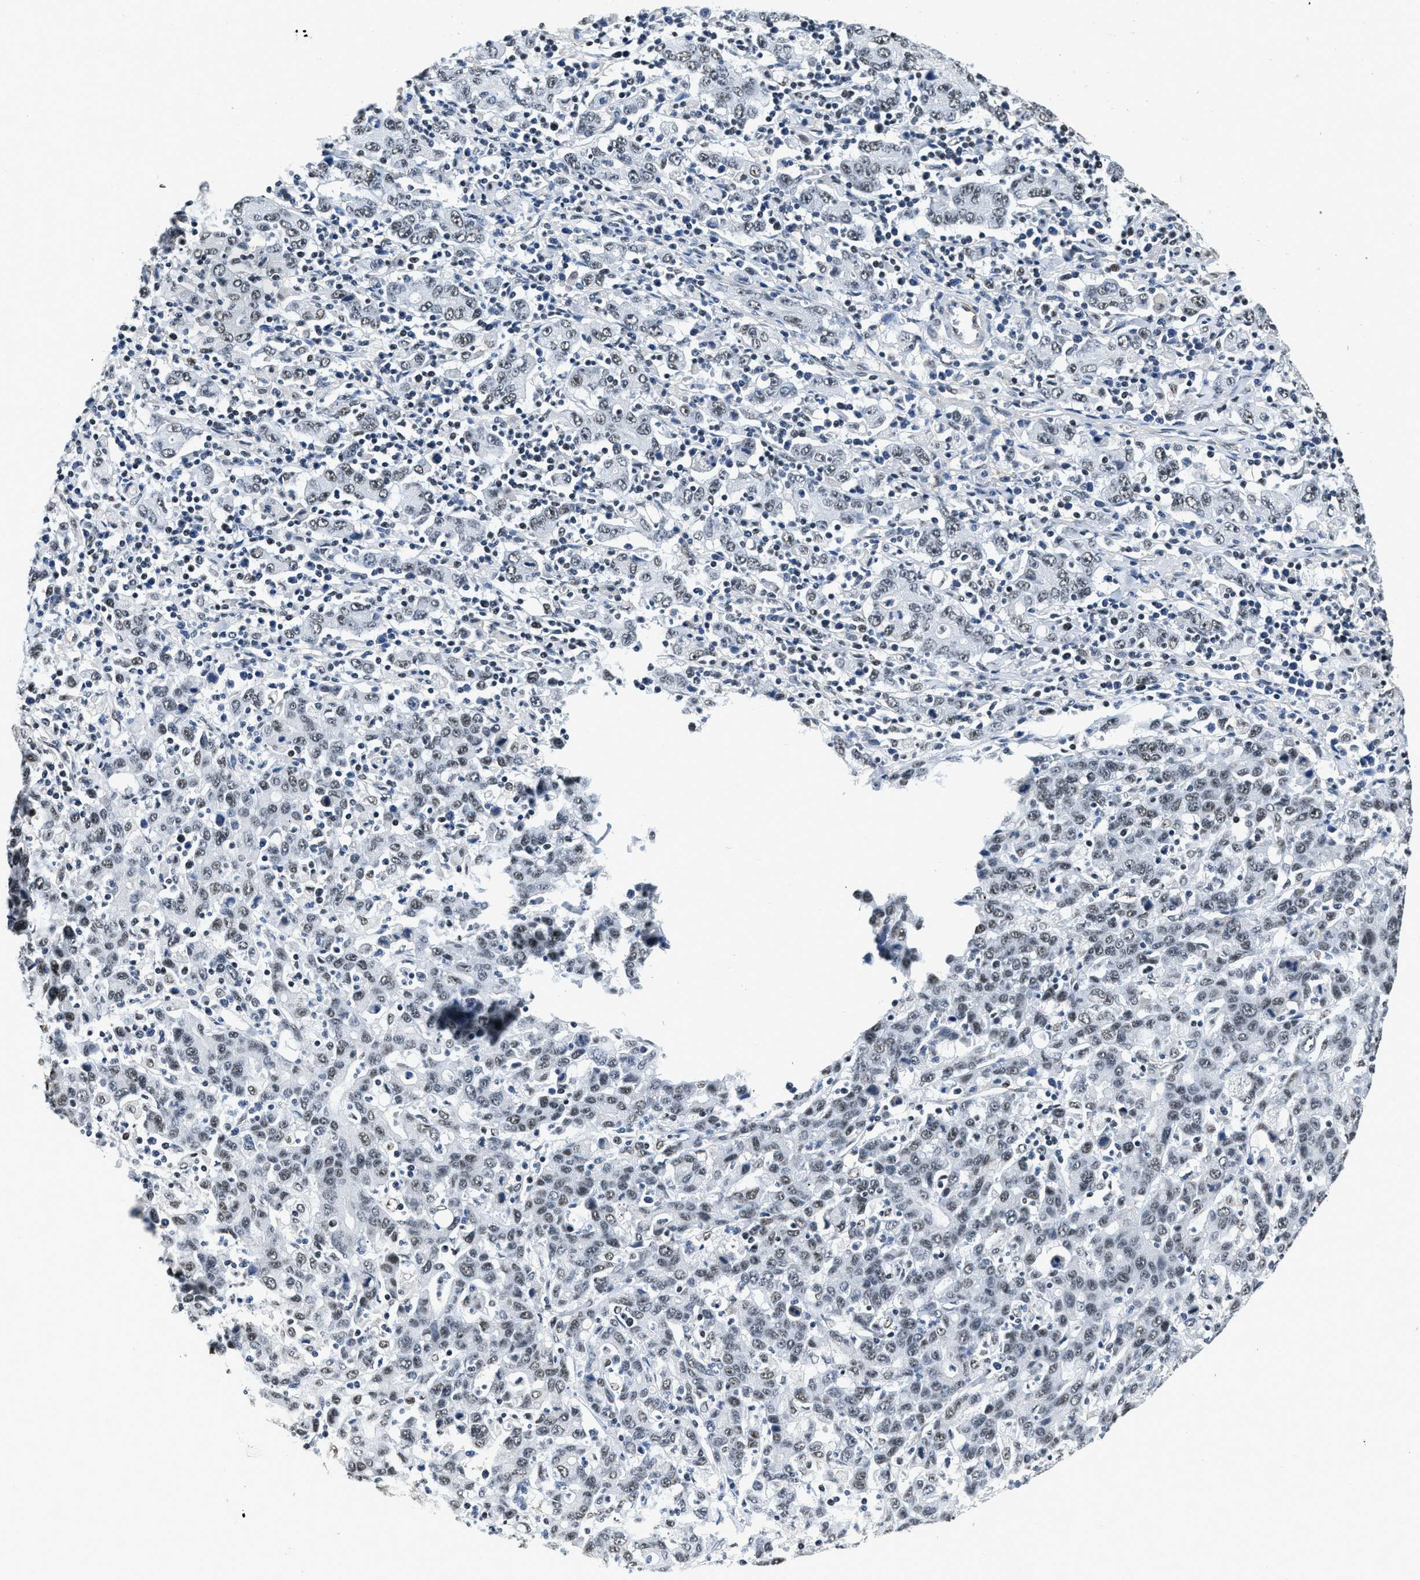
{"staining": {"intensity": "weak", "quantity": ">75%", "location": "nuclear"}, "tissue": "stomach cancer", "cell_type": "Tumor cells", "image_type": "cancer", "snomed": [{"axis": "morphology", "description": "Adenocarcinoma, NOS"}, {"axis": "topography", "description": "Stomach, upper"}], "caption": "Immunohistochemical staining of adenocarcinoma (stomach) shows weak nuclear protein expression in approximately >75% of tumor cells.", "gene": "CCNE1", "patient": {"sex": "male", "age": 69}}